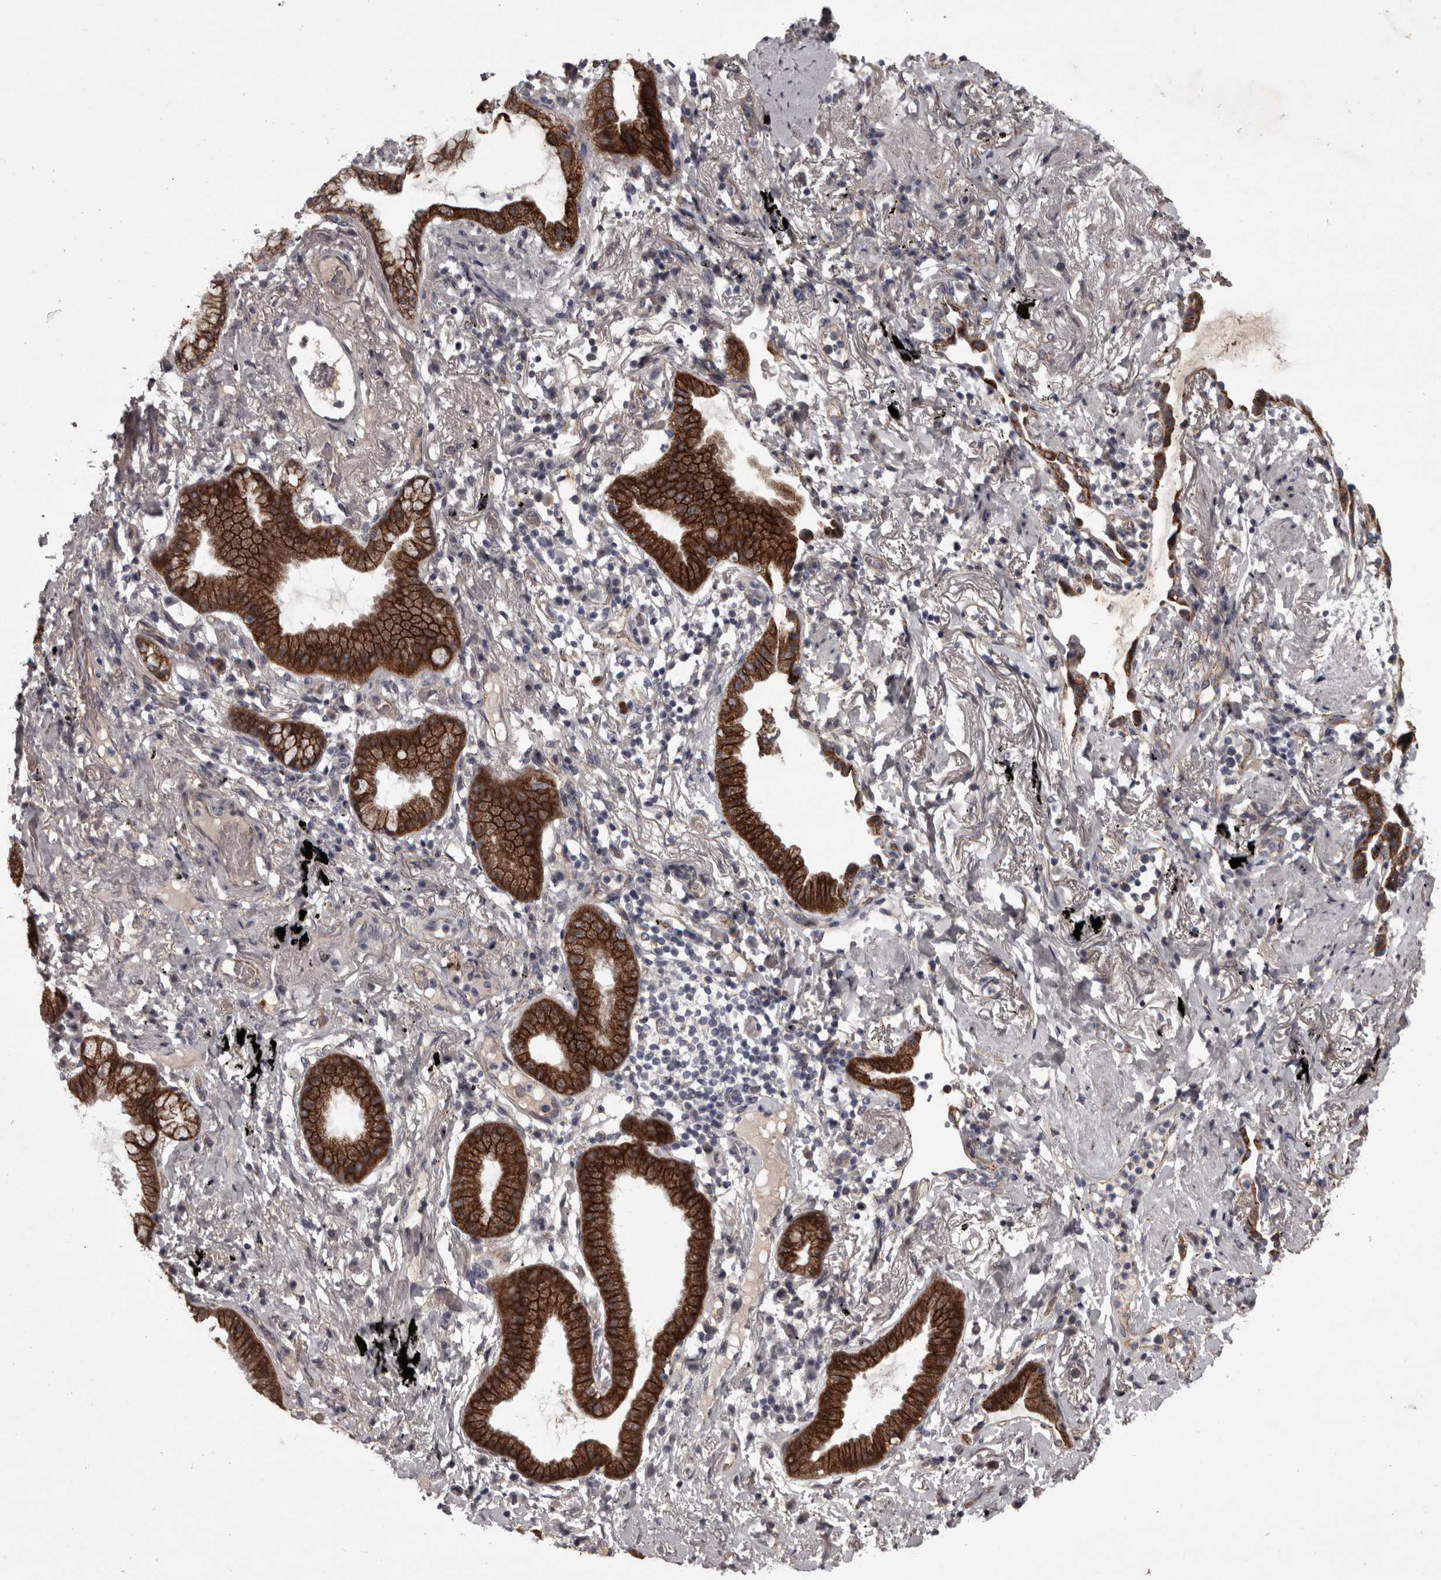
{"staining": {"intensity": "strong", "quantity": "25%-75%", "location": "cytoplasmic/membranous"}, "tissue": "lung cancer", "cell_type": "Tumor cells", "image_type": "cancer", "snomed": [{"axis": "morphology", "description": "Adenocarcinoma, NOS"}, {"axis": "topography", "description": "Lung"}], "caption": "A brown stain shows strong cytoplasmic/membranous positivity of a protein in lung adenocarcinoma tumor cells.", "gene": "PCDH17", "patient": {"sex": "female", "age": 70}}